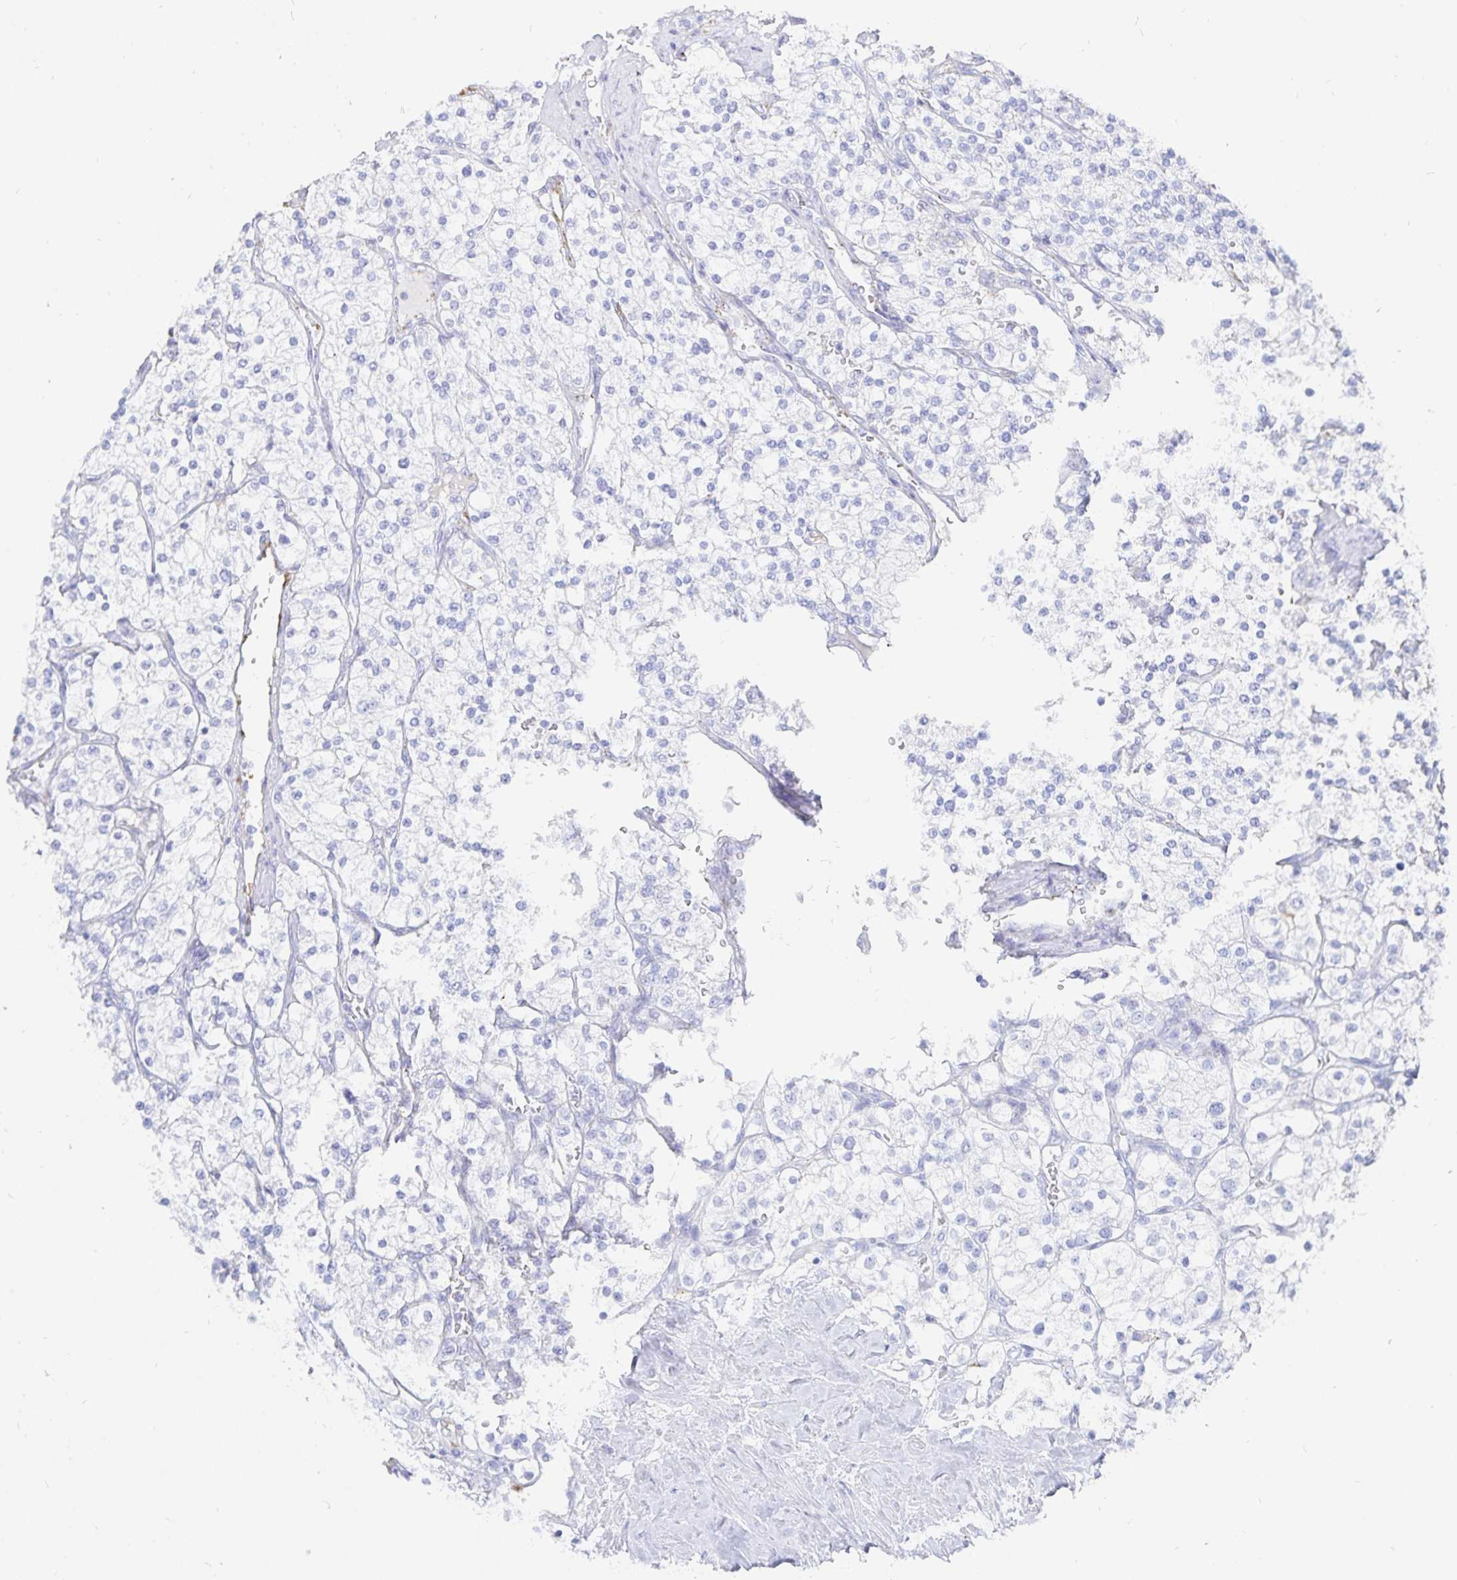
{"staining": {"intensity": "negative", "quantity": "none", "location": "none"}, "tissue": "renal cancer", "cell_type": "Tumor cells", "image_type": "cancer", "snomed": [{"axis": "morphology", "description": "Adenocarcinoma, NOS"}, {"axis": "topography", "description": "Kidney"}], "caption": "Tumor cells show no significant positivity in renal cancer.", "gene": "INSL5", "patient": {"sex": "male", "age": 80}}